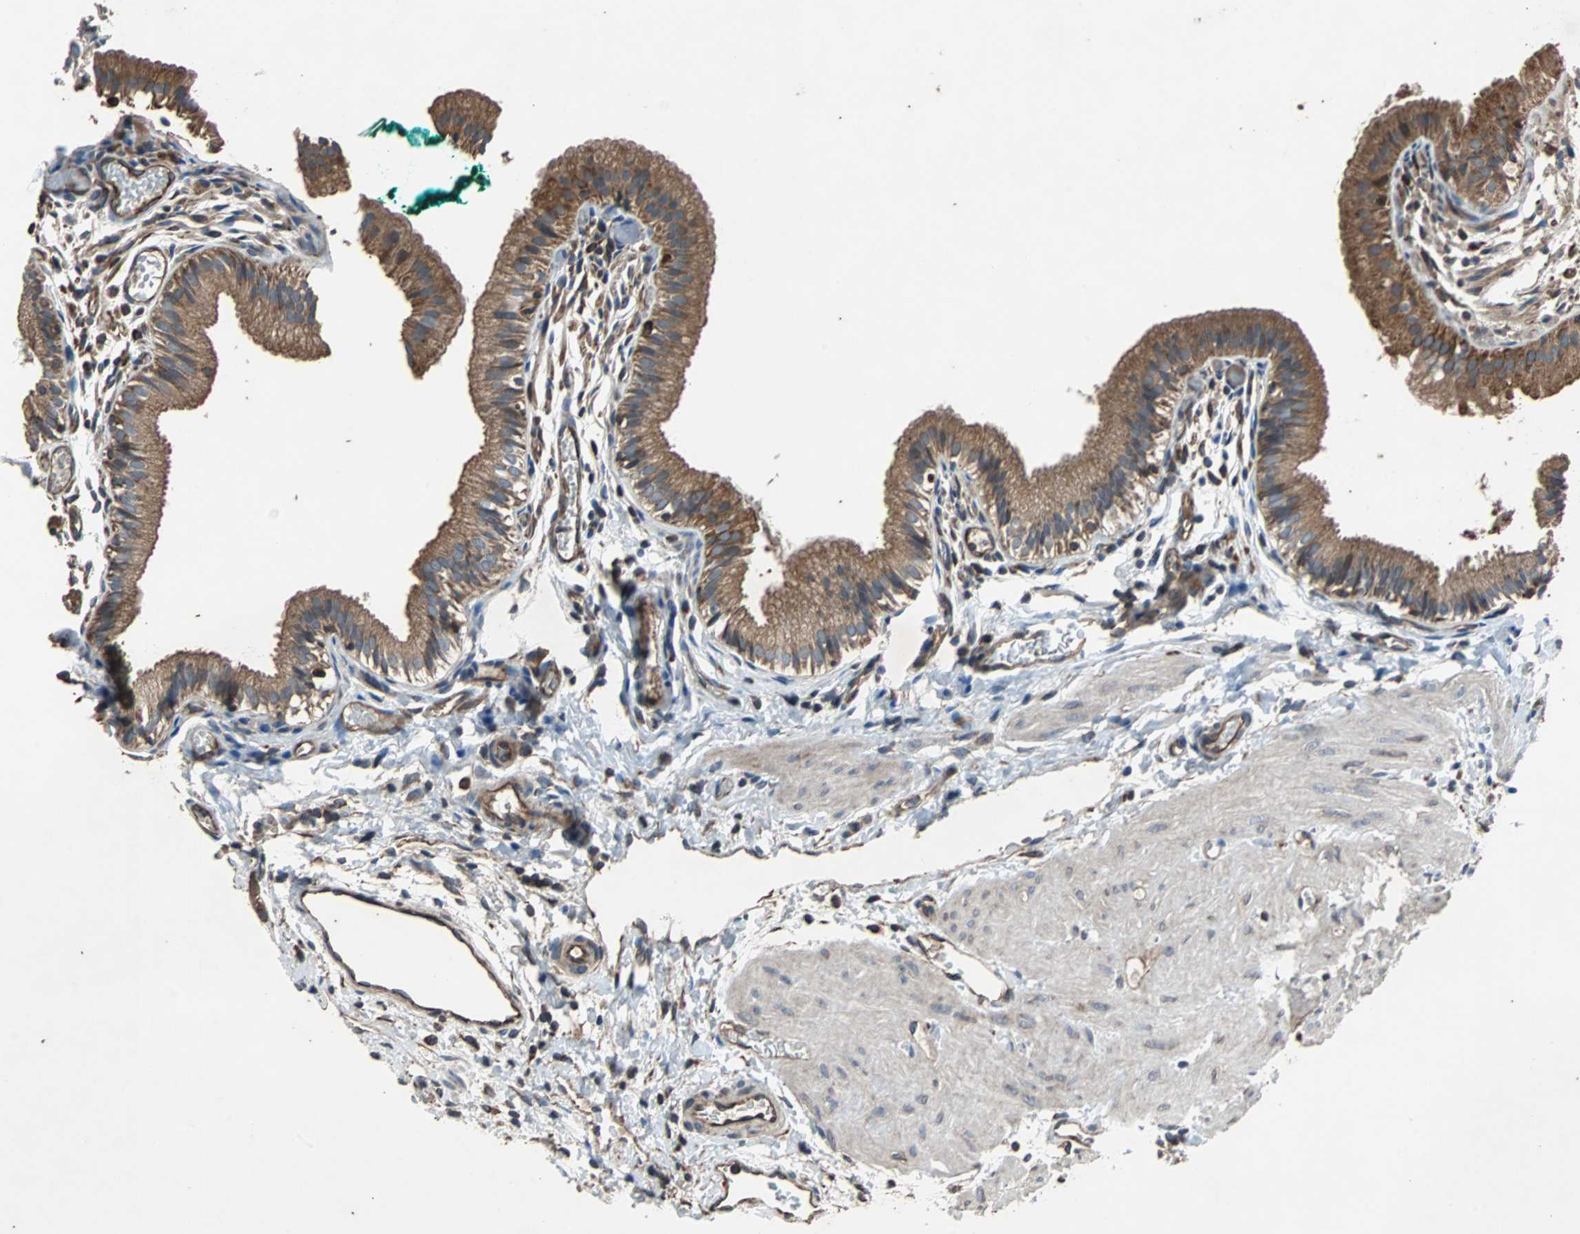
{"staining": {"intensity": "moderate", "quantity": ">75%", "location": "cytoplasmic/membranous"}, "tissue": "gallbladder", "cell_type": "Glandular cells", "image_type": "normal", "snomed": [{"axis": "morphology", "description": "Normal tissue, NOS"}, {"axis": "topography", "description": "Gallbladder"}], "caption": "Unremarkable gallbladder was stained to show a protein in brown. There is medium levels of moderate cytoplasmic/membranous expression in about >75% of glandular cells.", "gene": "ACTR3", "patient": {"sex": "female", "age": 26}}